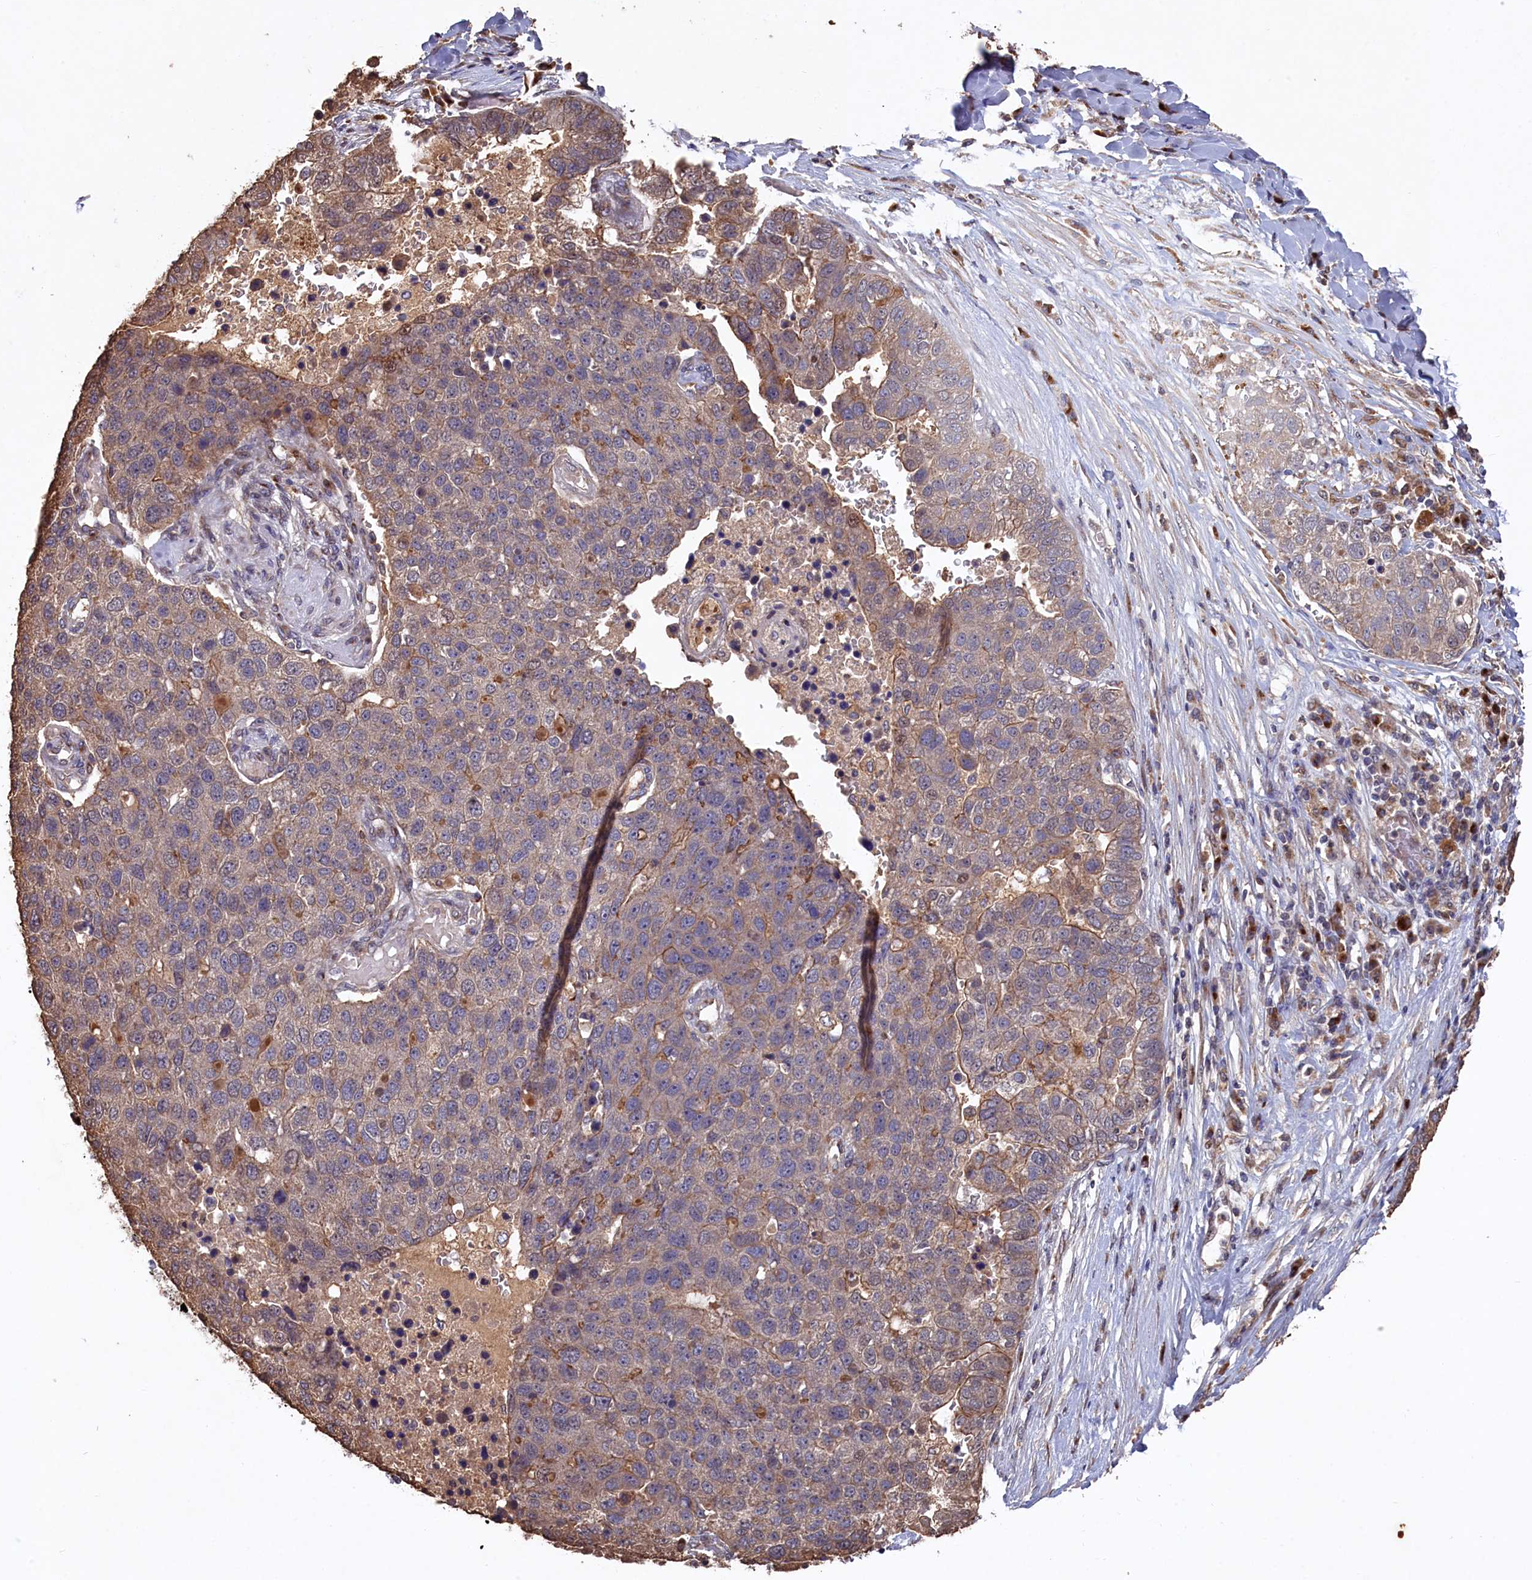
{"staining": {"intensity": "weak", "quantity": "25%-75%", "location": "cytoplasmic/membranous"}, "tissue": "pancreatic cancer", "cell_type": "Tumor cells", "image_type": "cancer", "snomed": [{"axis": "morphology", "description": "Adenocarcinoma, NOS"}, {"axis": "topography", "description": "Pancreas"}], "caption": "About 25%-75% of tumor cells in adenocarcinoma (pancreatic) display weak cytoplasmic/membranous protein positivity as visualized by brown immunohistochemical staining.", "gene": "NAA60", "patient": {"sex": "female", "age": 61}}